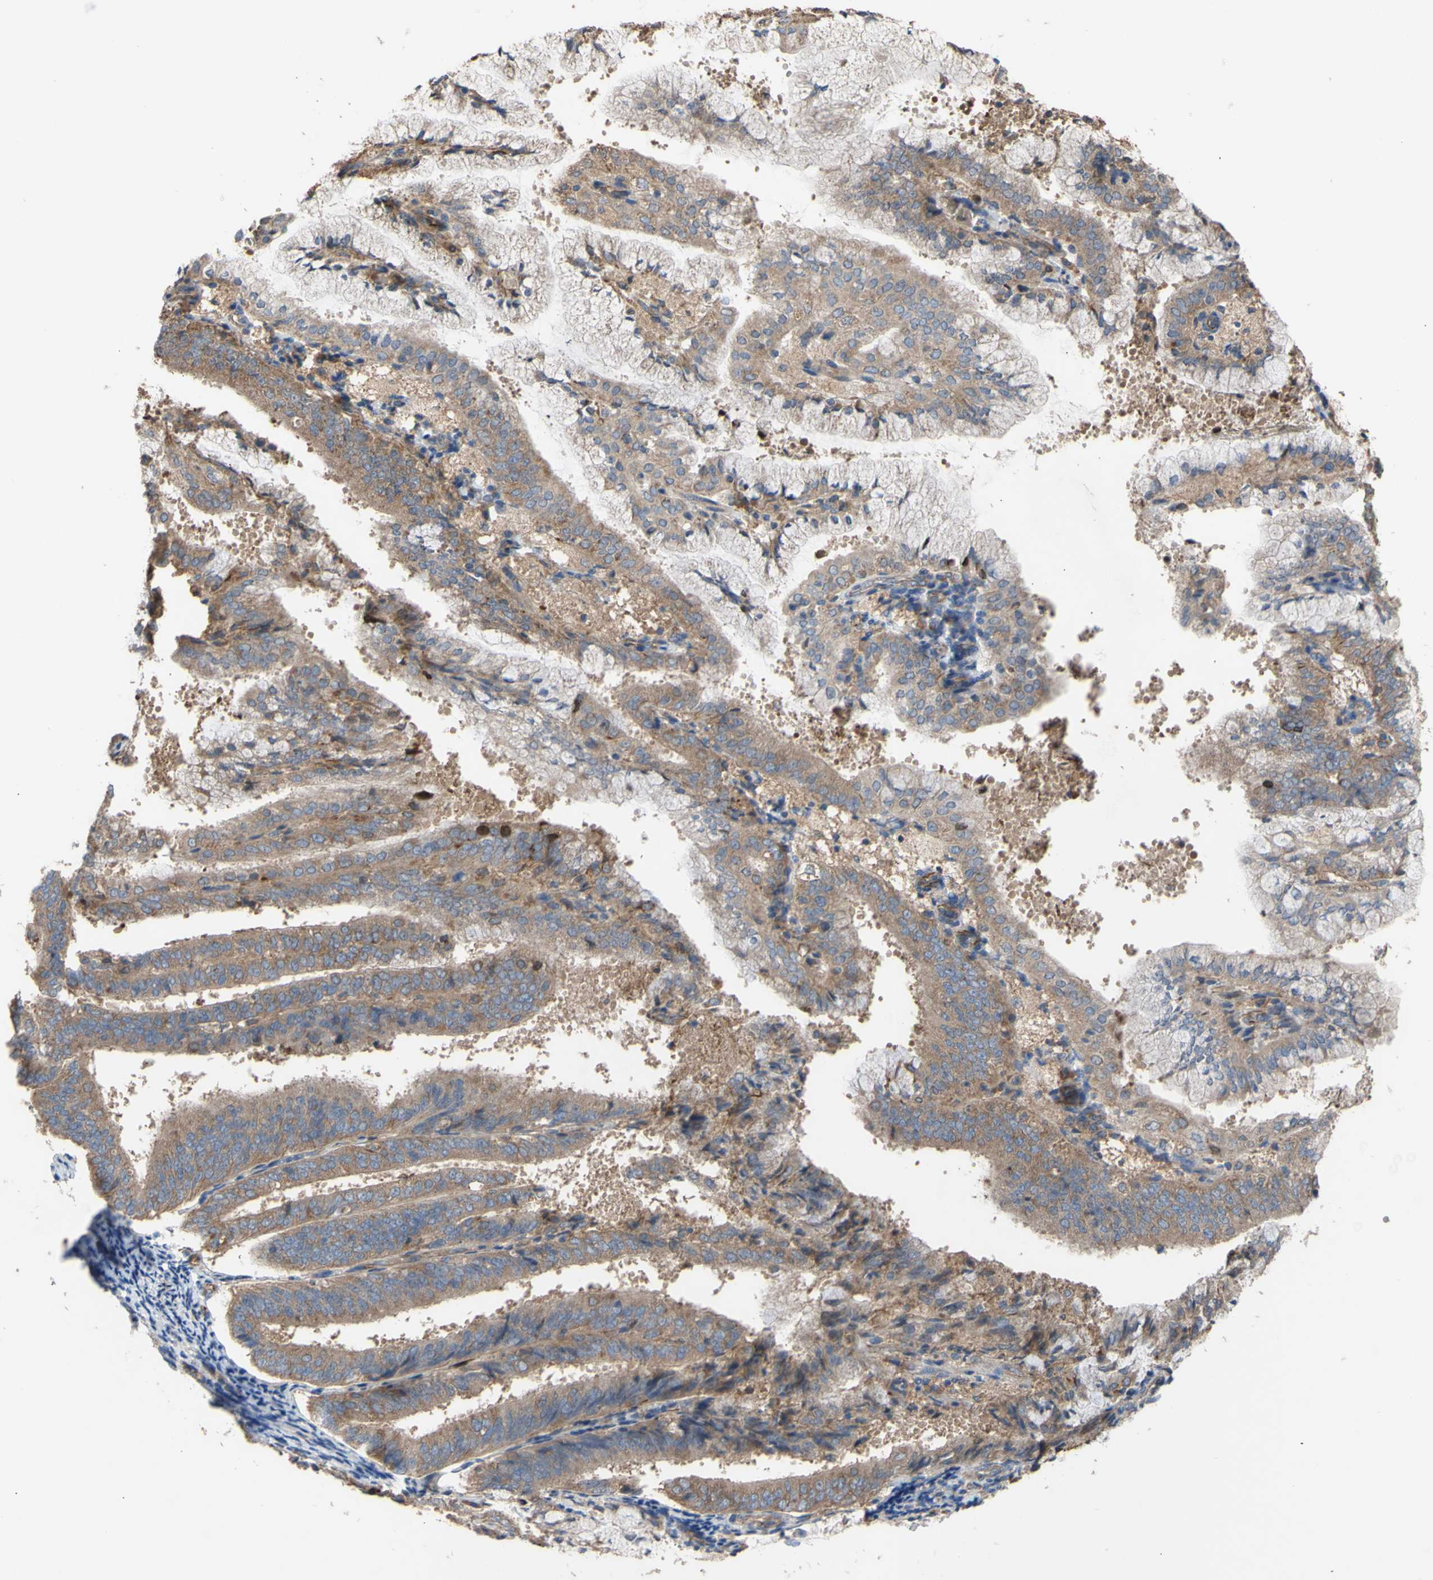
{"staining": {"intensity": "moderate", "quantity": ">75%", "location": "cytoplasmic/membranous"}, "tissue": "endometrial cancer", "cell_type": "Tumor cells", "image_type": "cancer", "snomed": [{"axis": "morphology", "description": "Adenocarcinoma, NOS"}, {"axis": "topography", "description": "Endometrium"}], "caption": "High-power microscopy captured an immunohistochemistry (IHC) photomicrograph of endometrial adenocarcinoma, revealing moderate cytoplasmic/membranous positivity in approximately >75% of tumor cells. The staining was performed using DAB (3,3'-diaminobenzidine), with brown indicating positive protein expression. Nuclei are stained blue with hematoxylin.", "gene": "EIF2S3", "patient": {"sex": "female", "age": 63}}